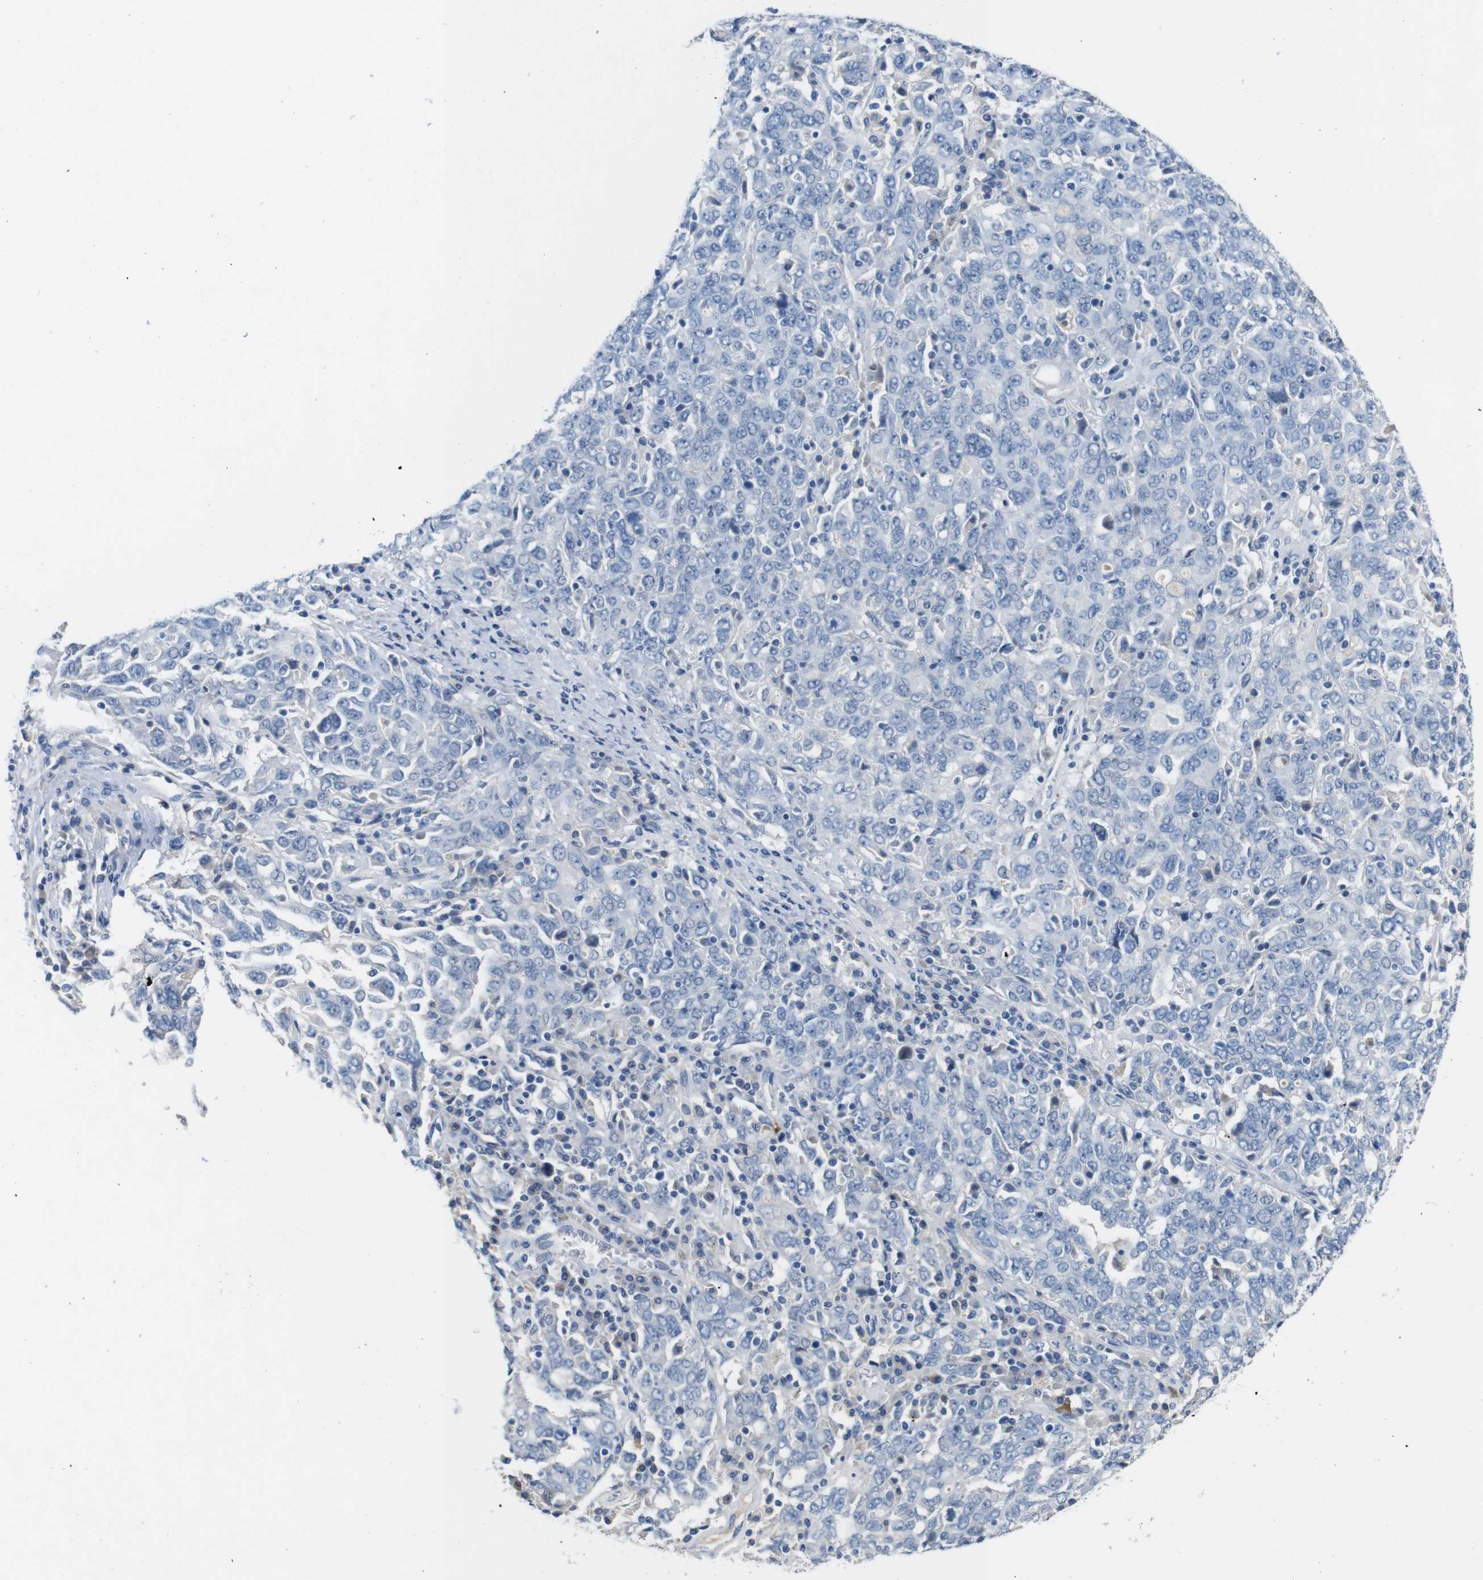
{"staining": {"intensity": "negative", "quantity": "none", "location": "none"}, "tissue": "ovarian cancer", "cell_type": "Tumor cells", "image_type": "cancer", "snomed": [{"axis": "morphology", "description": "Carcinoma, endometroid"}, {"axis": "topography", "description": "Ovary"}], "caption": "There is no significant staining in tumor cells of ovarian cancer (endometroid carcinoma). (Stains: DAB immunohistochemistry (IHC) with hematoxylin counter stain, Microscopy: brightfield microscopy at high magnification).", "gene": "SLC2A8", "patient": {"sex": "female", "age": 62}}